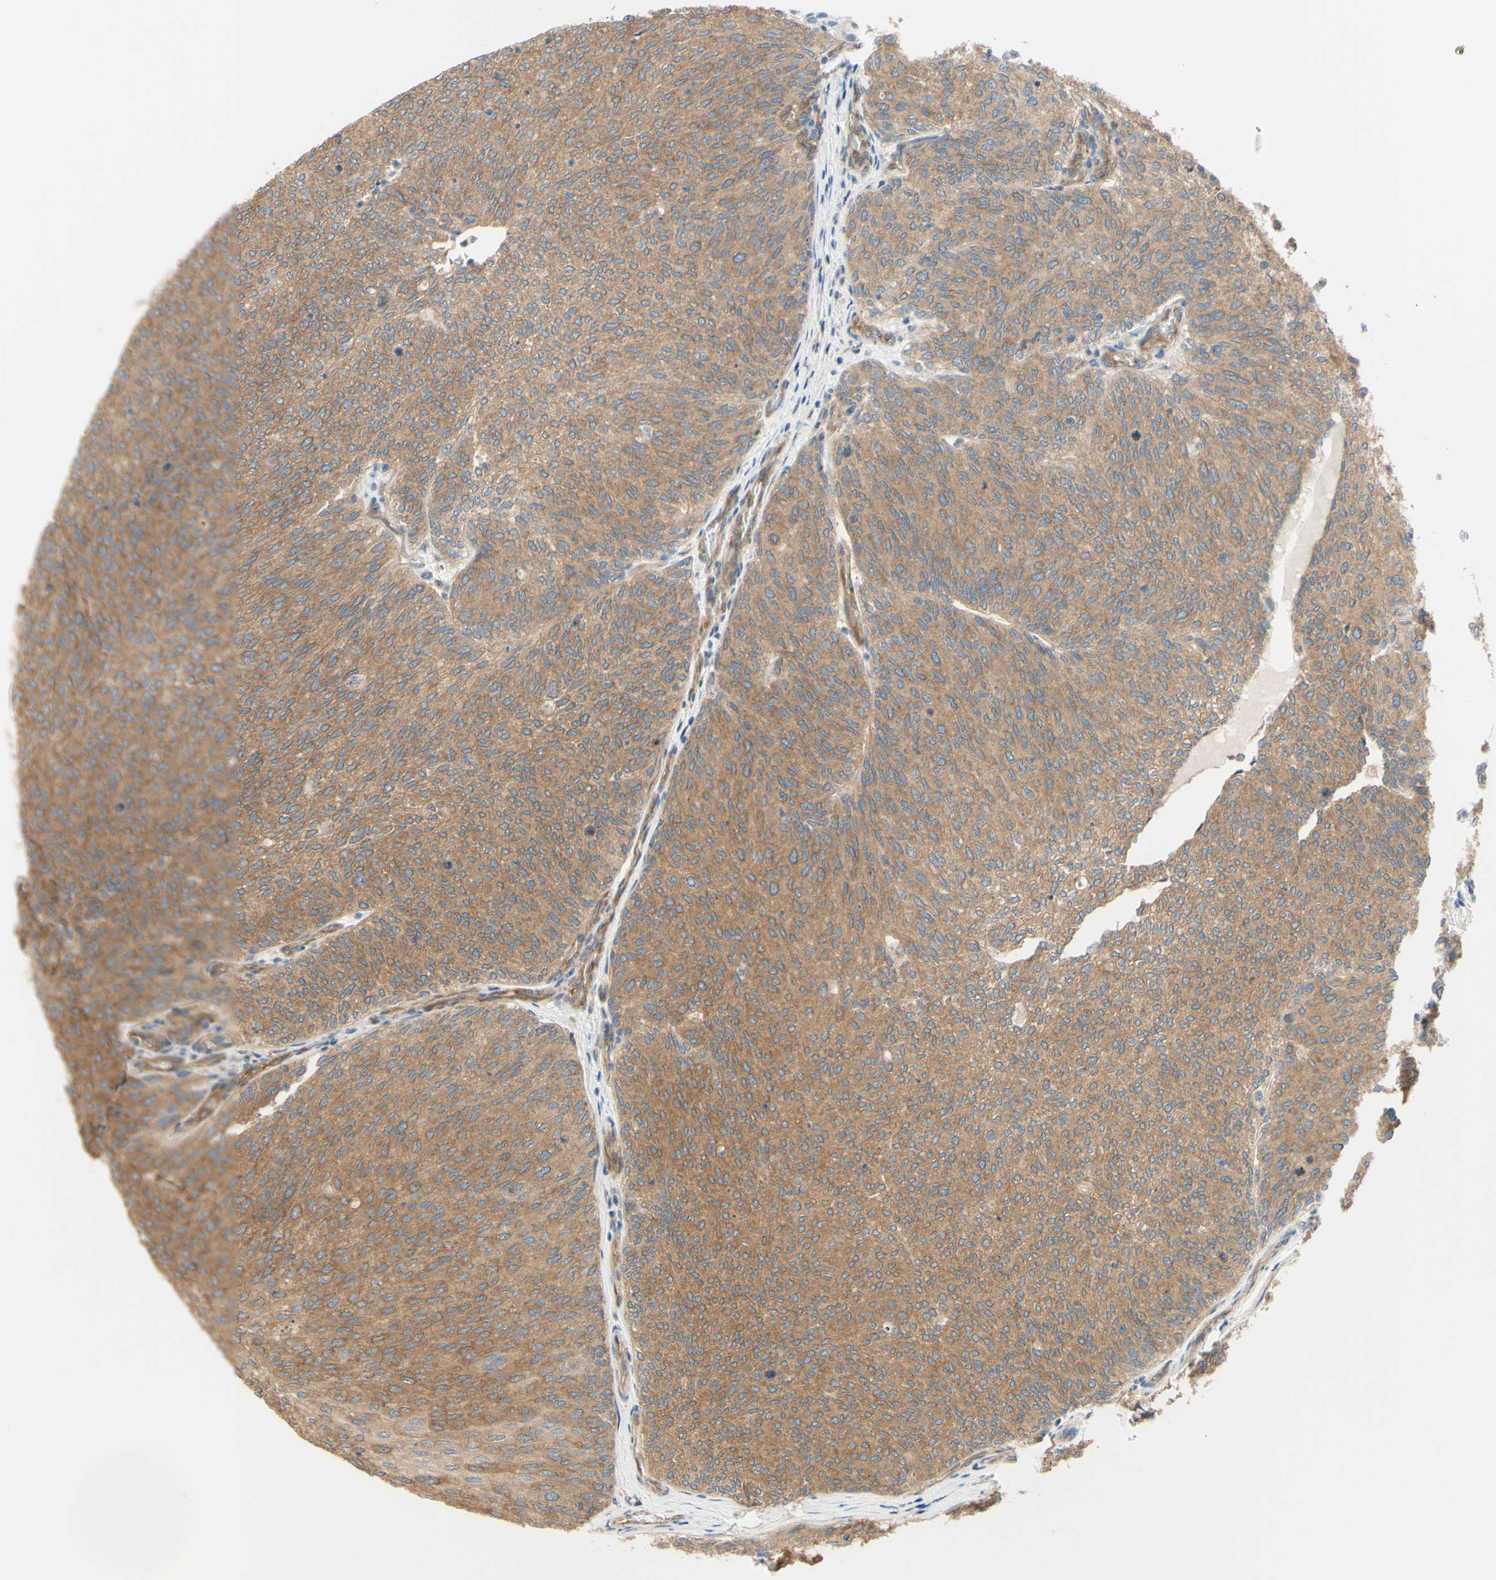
{"staining": {"intensity": "moderate", "quantity": ">75%", "location": "cytoplasmic/membranous"}, "tissue": "urothelial cancer", "cell_type": "Tumor cells", "image_type": "cancer", "snomed": [{"axis": "morphology", "description": "Urothelial carcinoma, Low grade"}, {"axis": "topography", "description": "Urinary bladder"}], "caption": "A medium amount of moderate cytoplasmic/membranous positivity is appreciated in about >75% of tumor cells in urothelial cancer tissue.", "gene": "DYNLRB1", "patient": {"sex": "female", "age": 79}}